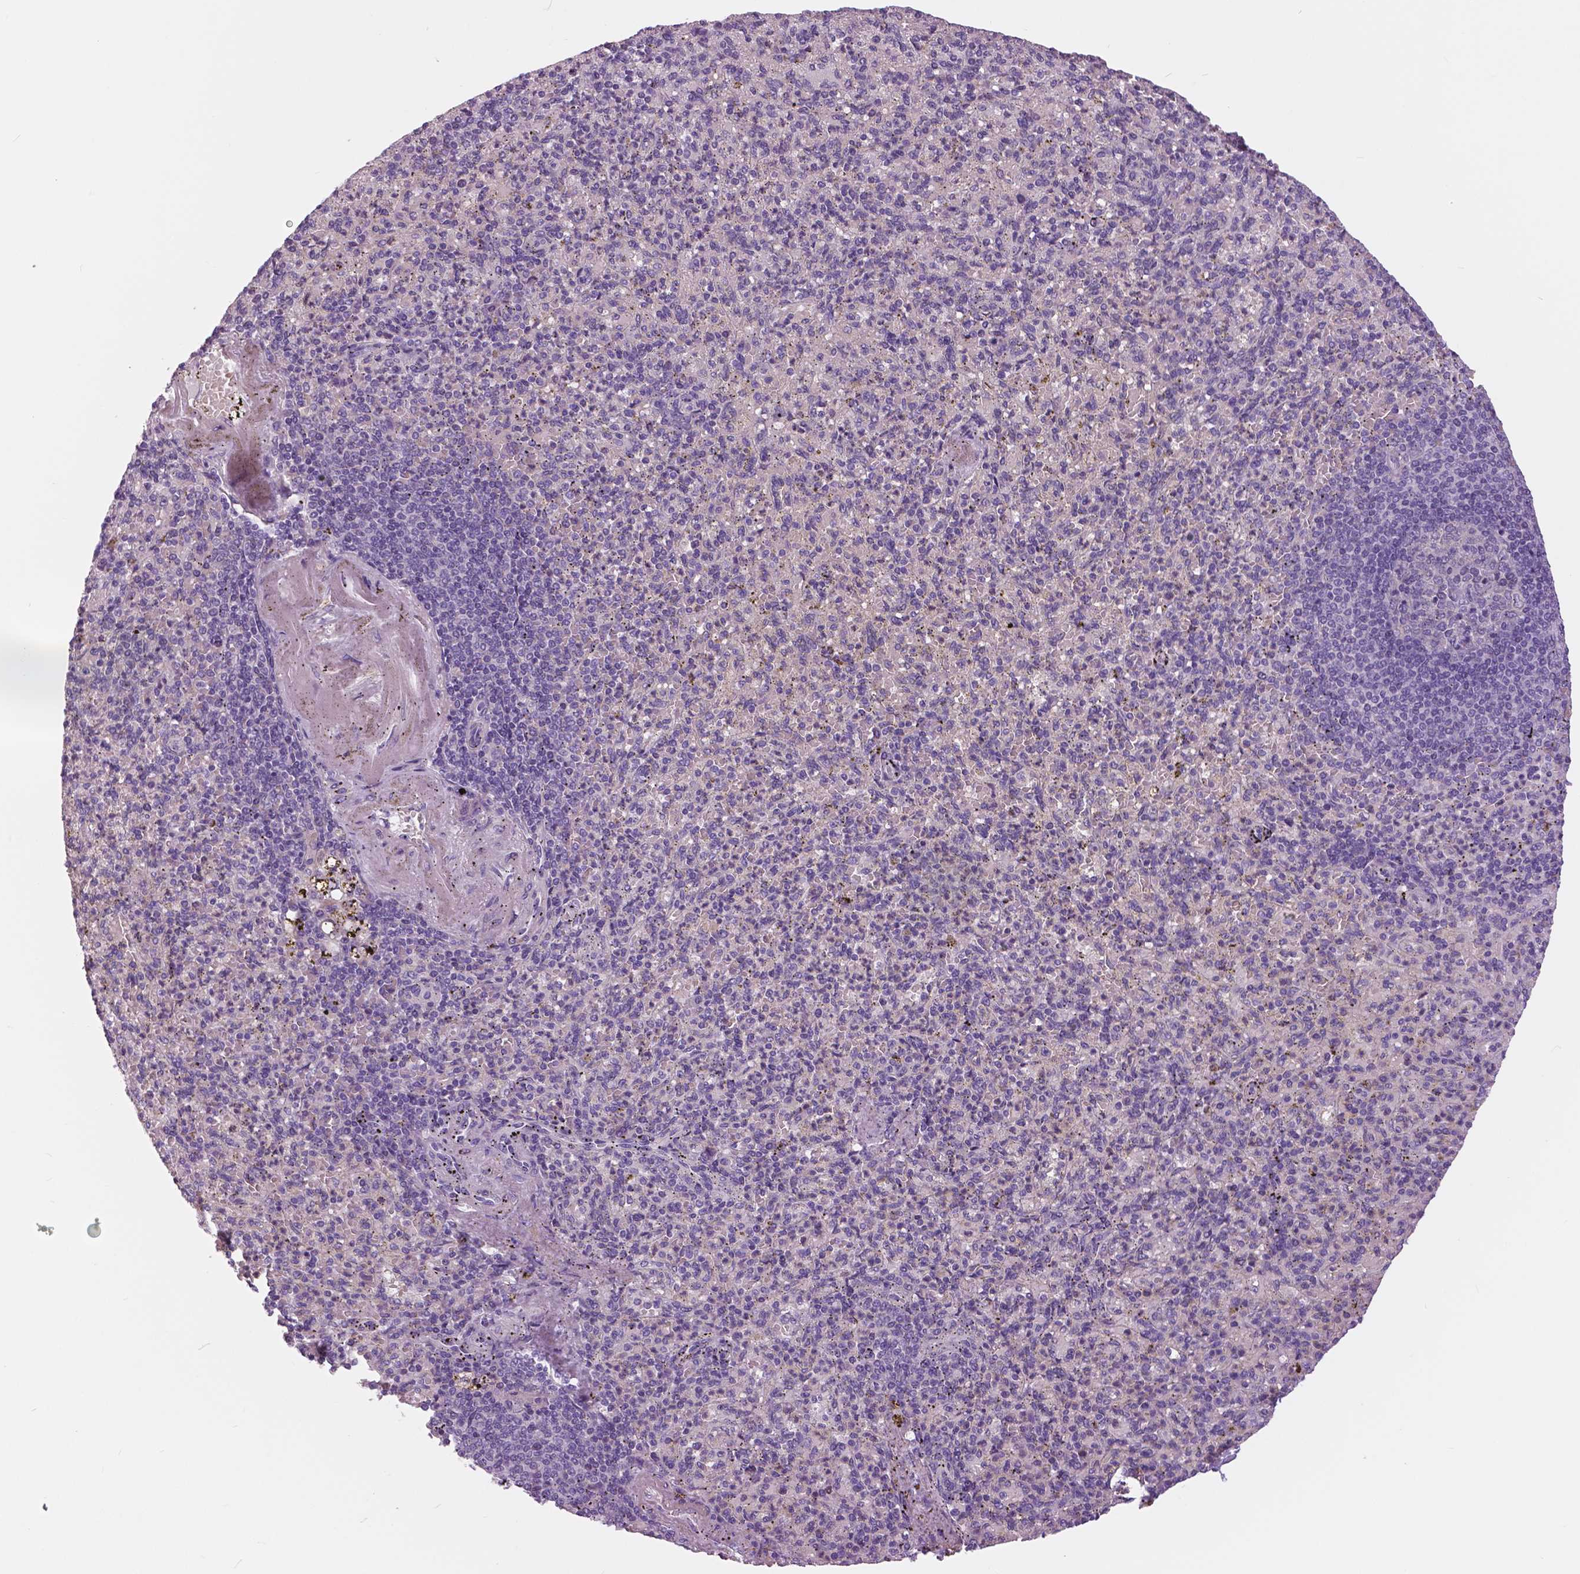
{"staining": {"intensity": "negative", "quantity": "none", "location": "none"}, "tissue": "spleen", "cell_type": "Cells in red pulp", "image_type": "normal", "snomed": [{"axis": "morphology", "description": "Normal tissue, NOS"}, {"axis": "topography", "description": "Spleen"}], "caption": "IHC micrograph of unremarkable spleen stained for a protein (brown), which demonstrates no staining in cells in red pulp.", "gene": "SERPINI1", "patient": {"sex": "female", "age": 74}}